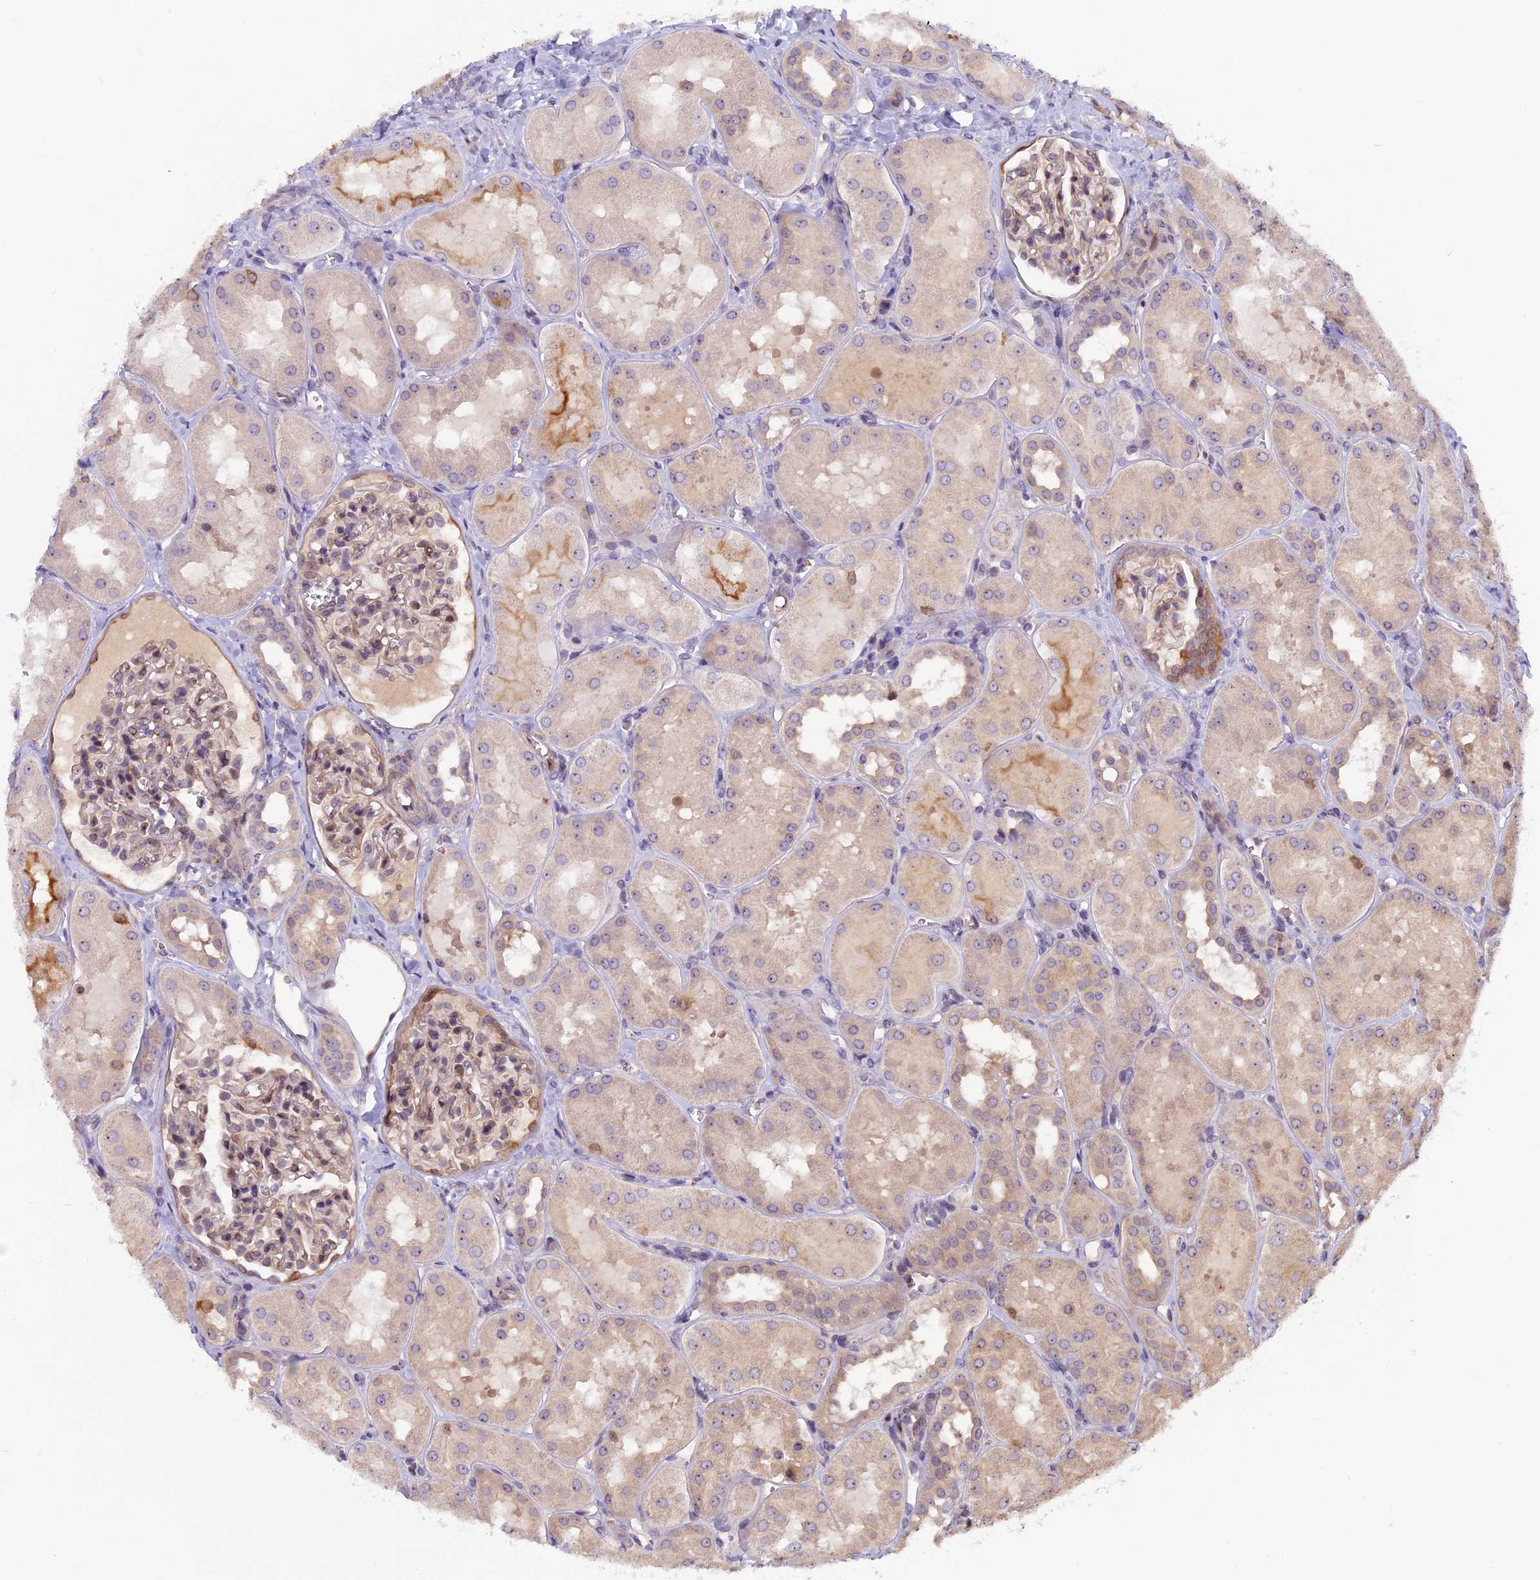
{"staining": {"intensity": "weak", "quantity": "25%-75%", "location": "cytoplasmic/membranous"}, "tissue": "kidney", "cell_type": "Cells in glomeruli", "image_type": "normal", "snomed": [{"axis": "morphology", "description": "Normal tissue, NOS"}, {"axis": "topography", "description": "Kidney"}, {"axis": "topography", "description": "Urinary bladder"}], "caption": "DAB immunohistochemical staining of benign human kidney displays weak cytoplasmic/membranous protein expression in approximately 25%-75% of cells in glomeruli.", "gene": "CCDC9B", "patient": {"sex": "male", "age": 16}}